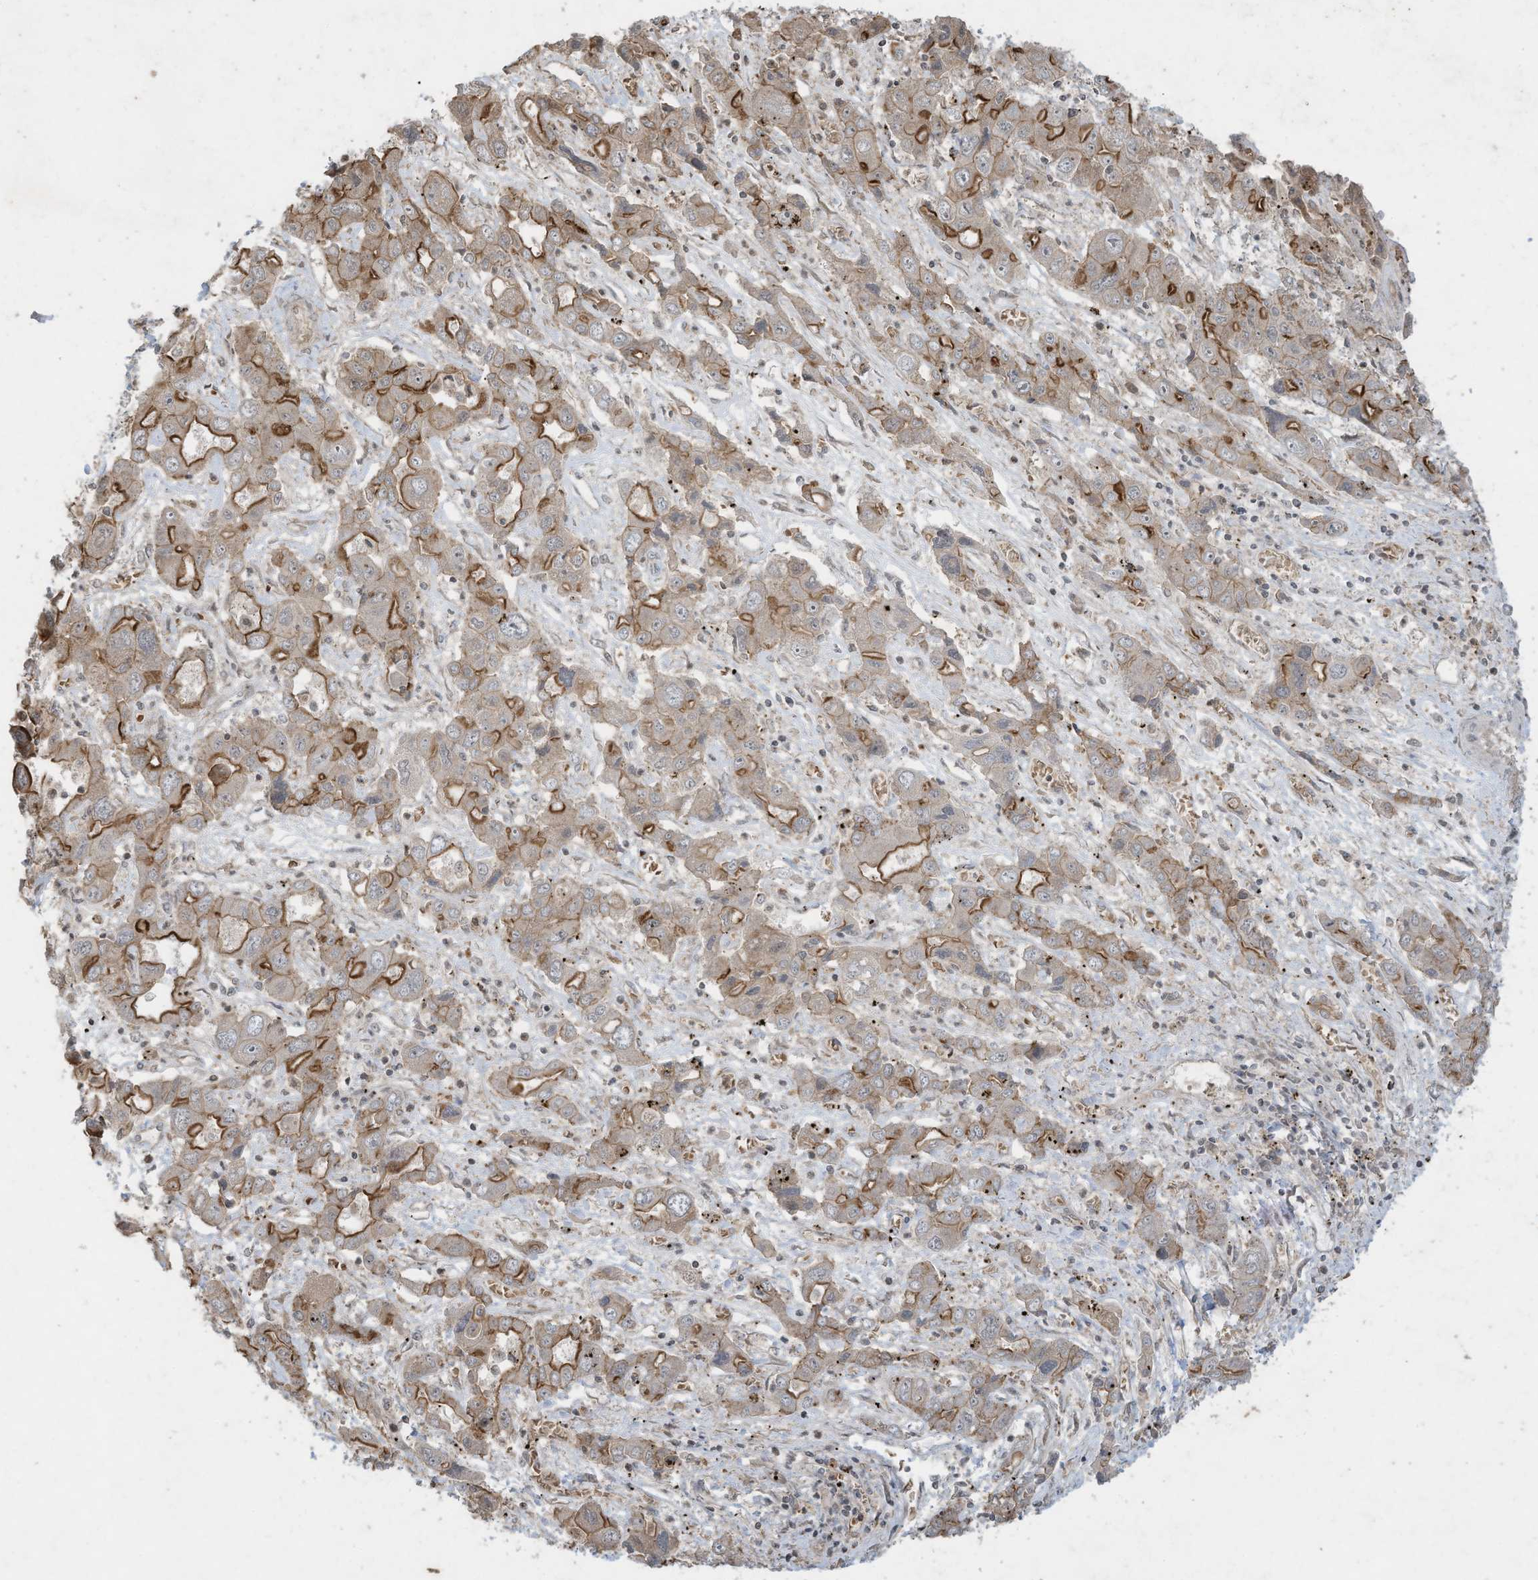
{"staining": {"intensity": "moderate", "quantity": "25%-75%", "location": "cytoplasmic/membranous"}, "tissue": "liver cancer", "cell_type": "Tumor cells", "image_type": "cancer", "snomed": [{"axis": "morphology", "description": "Cholangiocarcinoma"}, {"axis": "topography", "description": "Liver"}], "caption": "High-magnification brightfield microscopy of liver cancer stained with DAB (3,3'-diaminobenzidine) (brown) and counterstained with hematoxylin (blue). tumor cells exhibit moderate cytoplasmic/membranous staining is present in about25%-75% of cells. (brown staining indicates protein expression, while blue staining denotes nuclei).", "gene": "MATN2", "patient": {"sex": "male", "age": 67}}